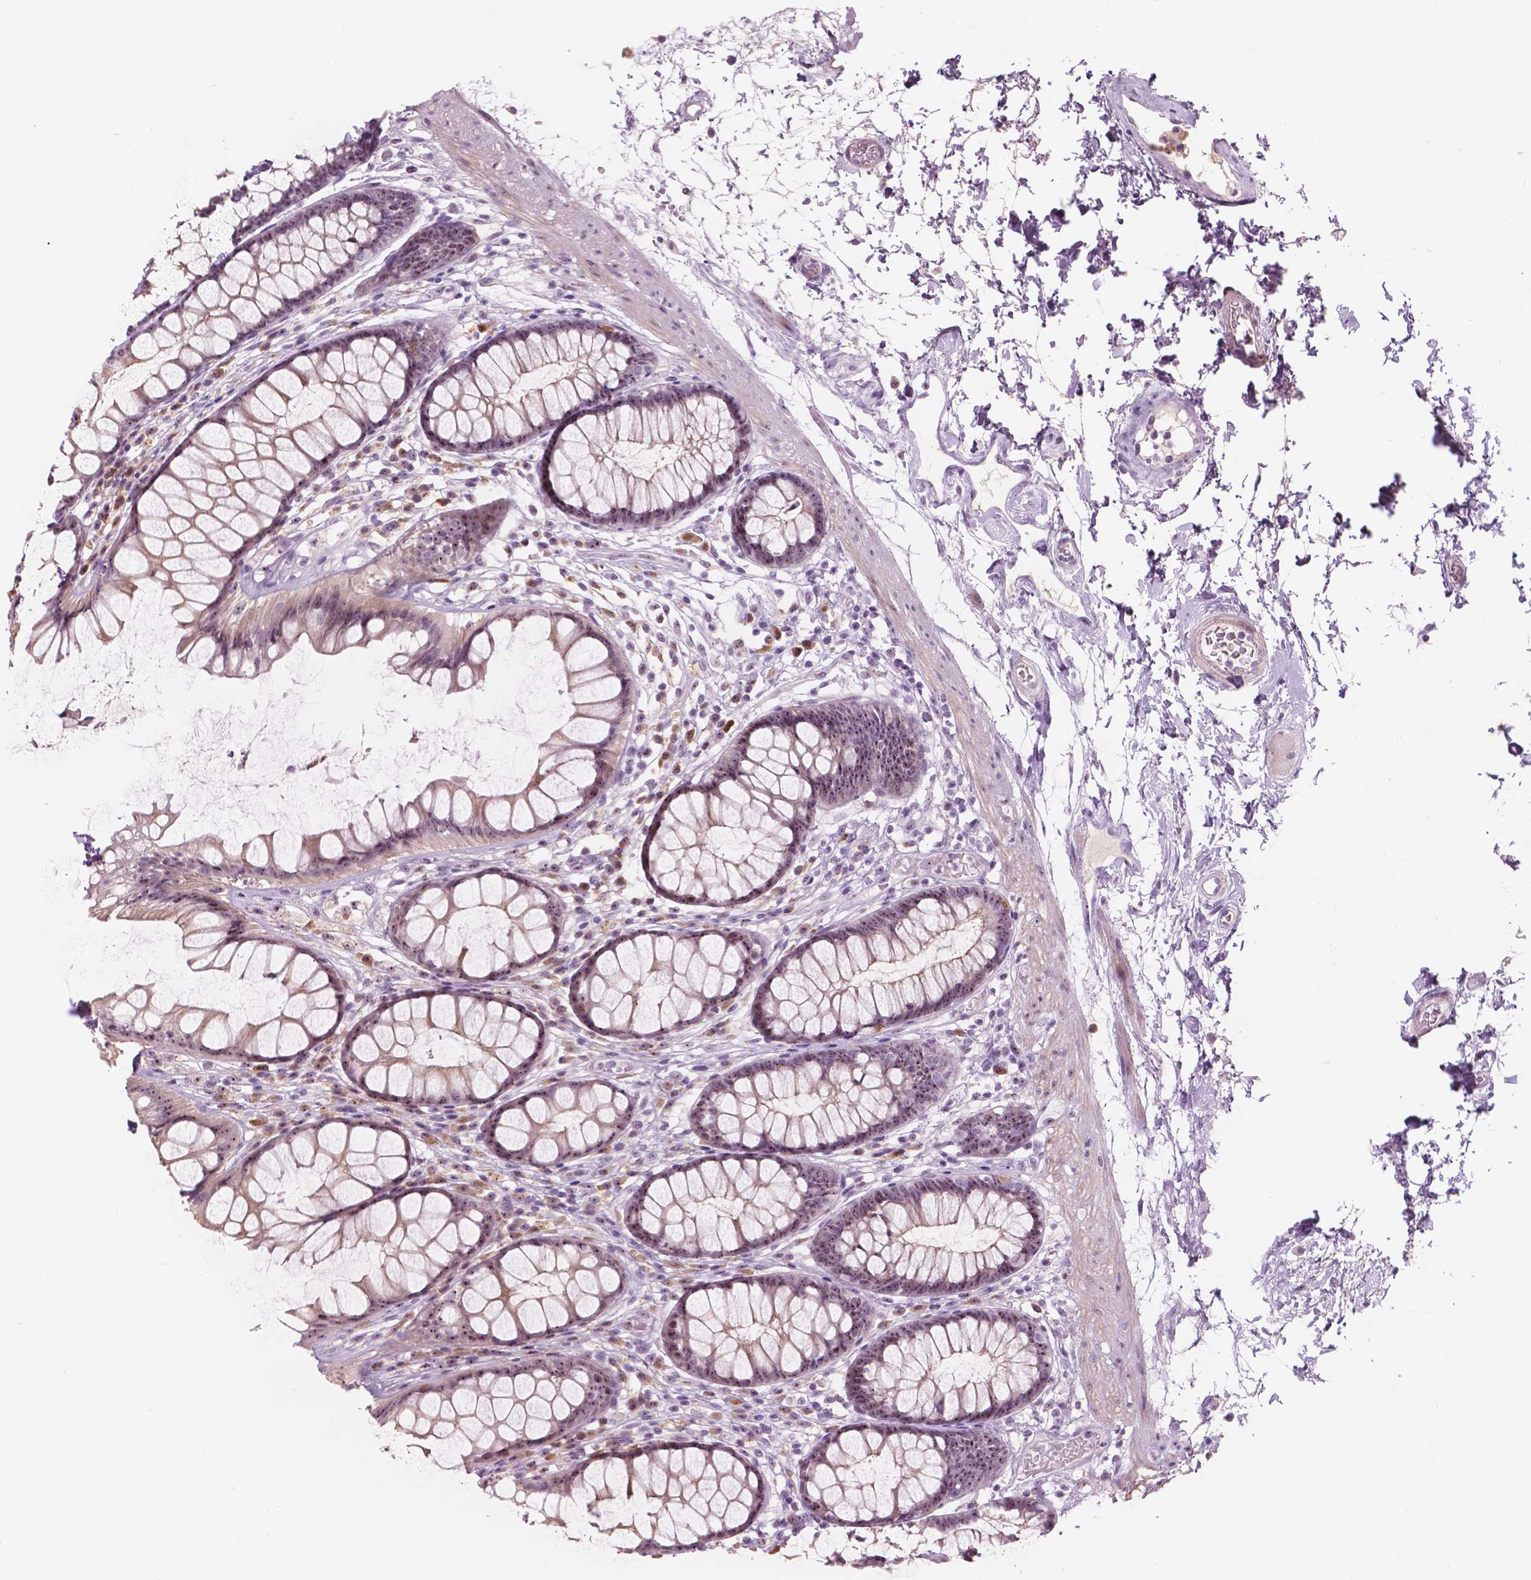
{"staining": {"intensity": "moderate", "quantity": ">75%", "location": "nuclear"}, "tissue": "rectum", "cell_type": "Glandular cells", "image_type": "normal", "snomed": [{"axis": "morphology", "description": "Normal tissue, NOS"}, {"axis": "topography", "description": "Rectum"}], "caption": "Human rectum stained for a protein (brown) exhibits moderate nuclear positive staining in approximately >75% of glandular cells.", "gene": "ZNF853", "patient": {"sex": "male", "age": 72}}